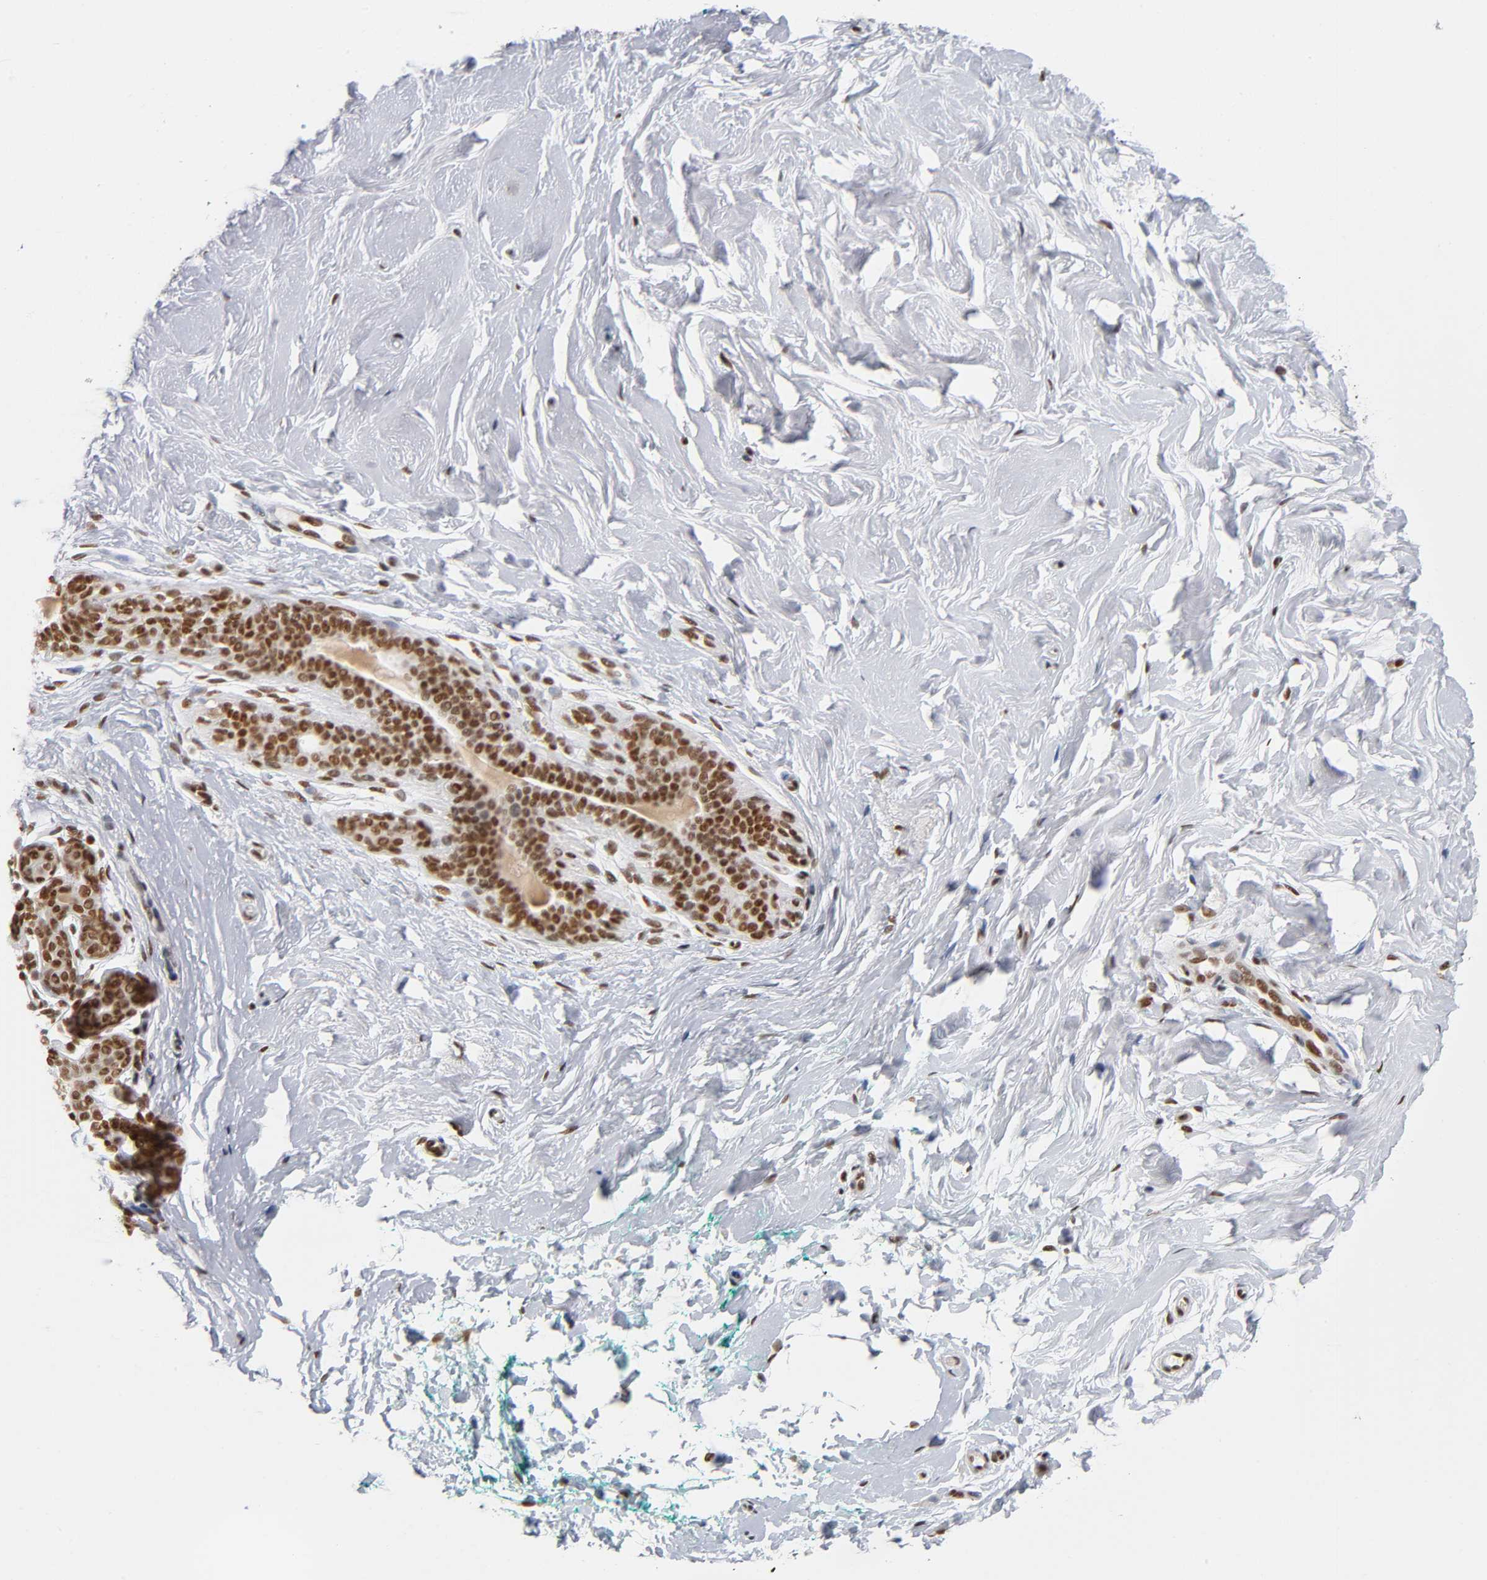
{"staining": {"intensity": "strong", "quantity": ">75%", "location": "nuclear"}, "tissue": "breast", "cell_type": "Adipocytes", "image_type": "normal", "snomed": [{"axis": "morphology", "description": "Normal tissue, NOS"}, {"axis": "topography", "description": "Breast"}], "caption": "Immunohistochemical staining of benign breast exhibits strong nuclear protein expression in approximately >75% of adipocytes.", "gene": "ILKAP", "patient": {"sex": "female", "age": 52}}